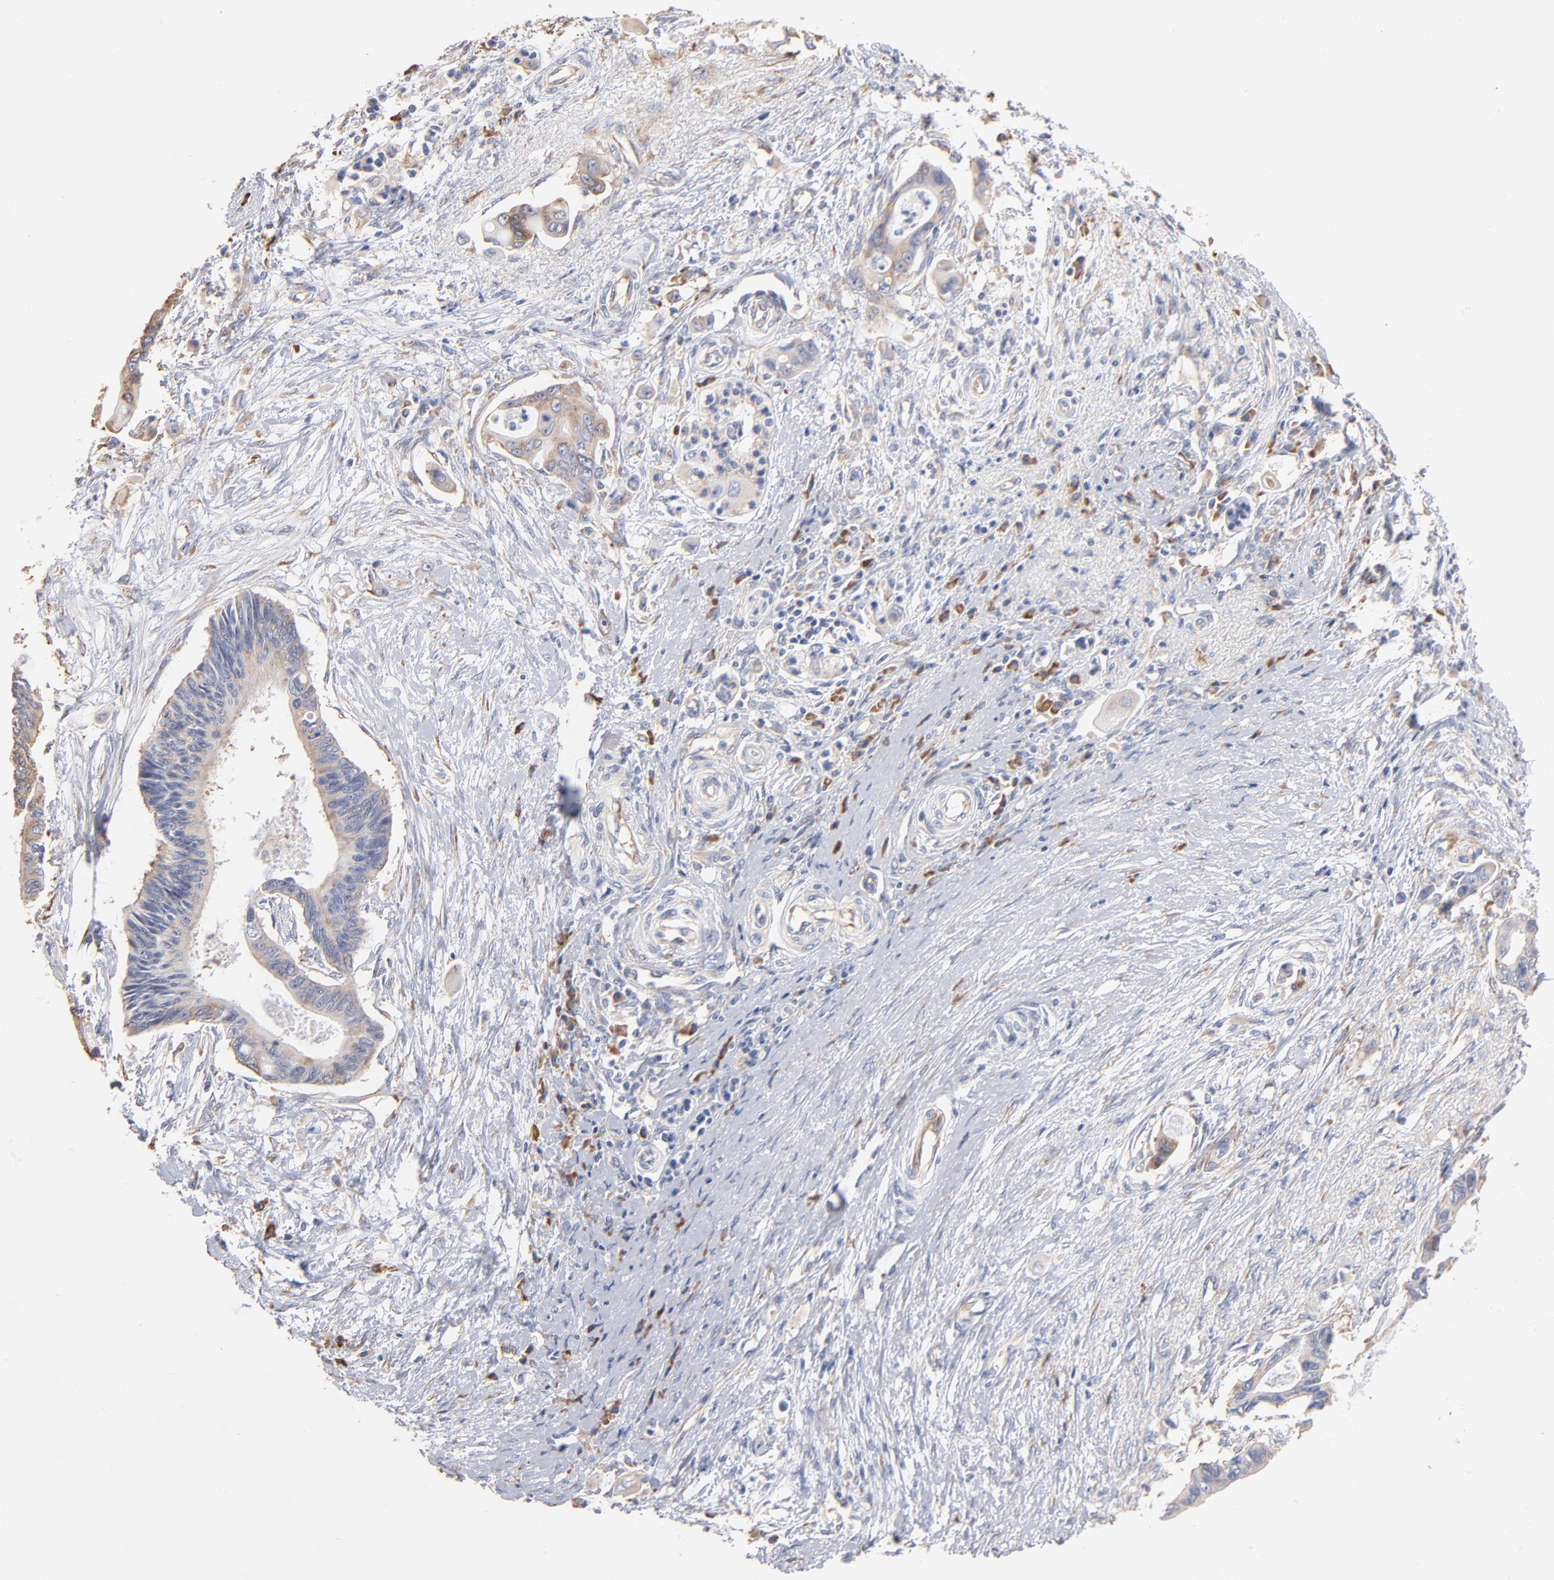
{"staining": {"intensity": "negative", "quantity": "none", "location": "none"}, "tissue": "pancreatic cancer", "cell_type": "Tumor cells", "image_type": "cancer", "snomed": [{"axis": "morphology", "description": "Adenocarcinoma, NOS"}, {"axis": "topography", "description": "Pancreas"}], "caption": "The micrograph reveals no staining of tumor cells in adenocarcinoma (pancreatic).", "gene": "RPL9", "patient": {"sex": "female", "age": 70}}